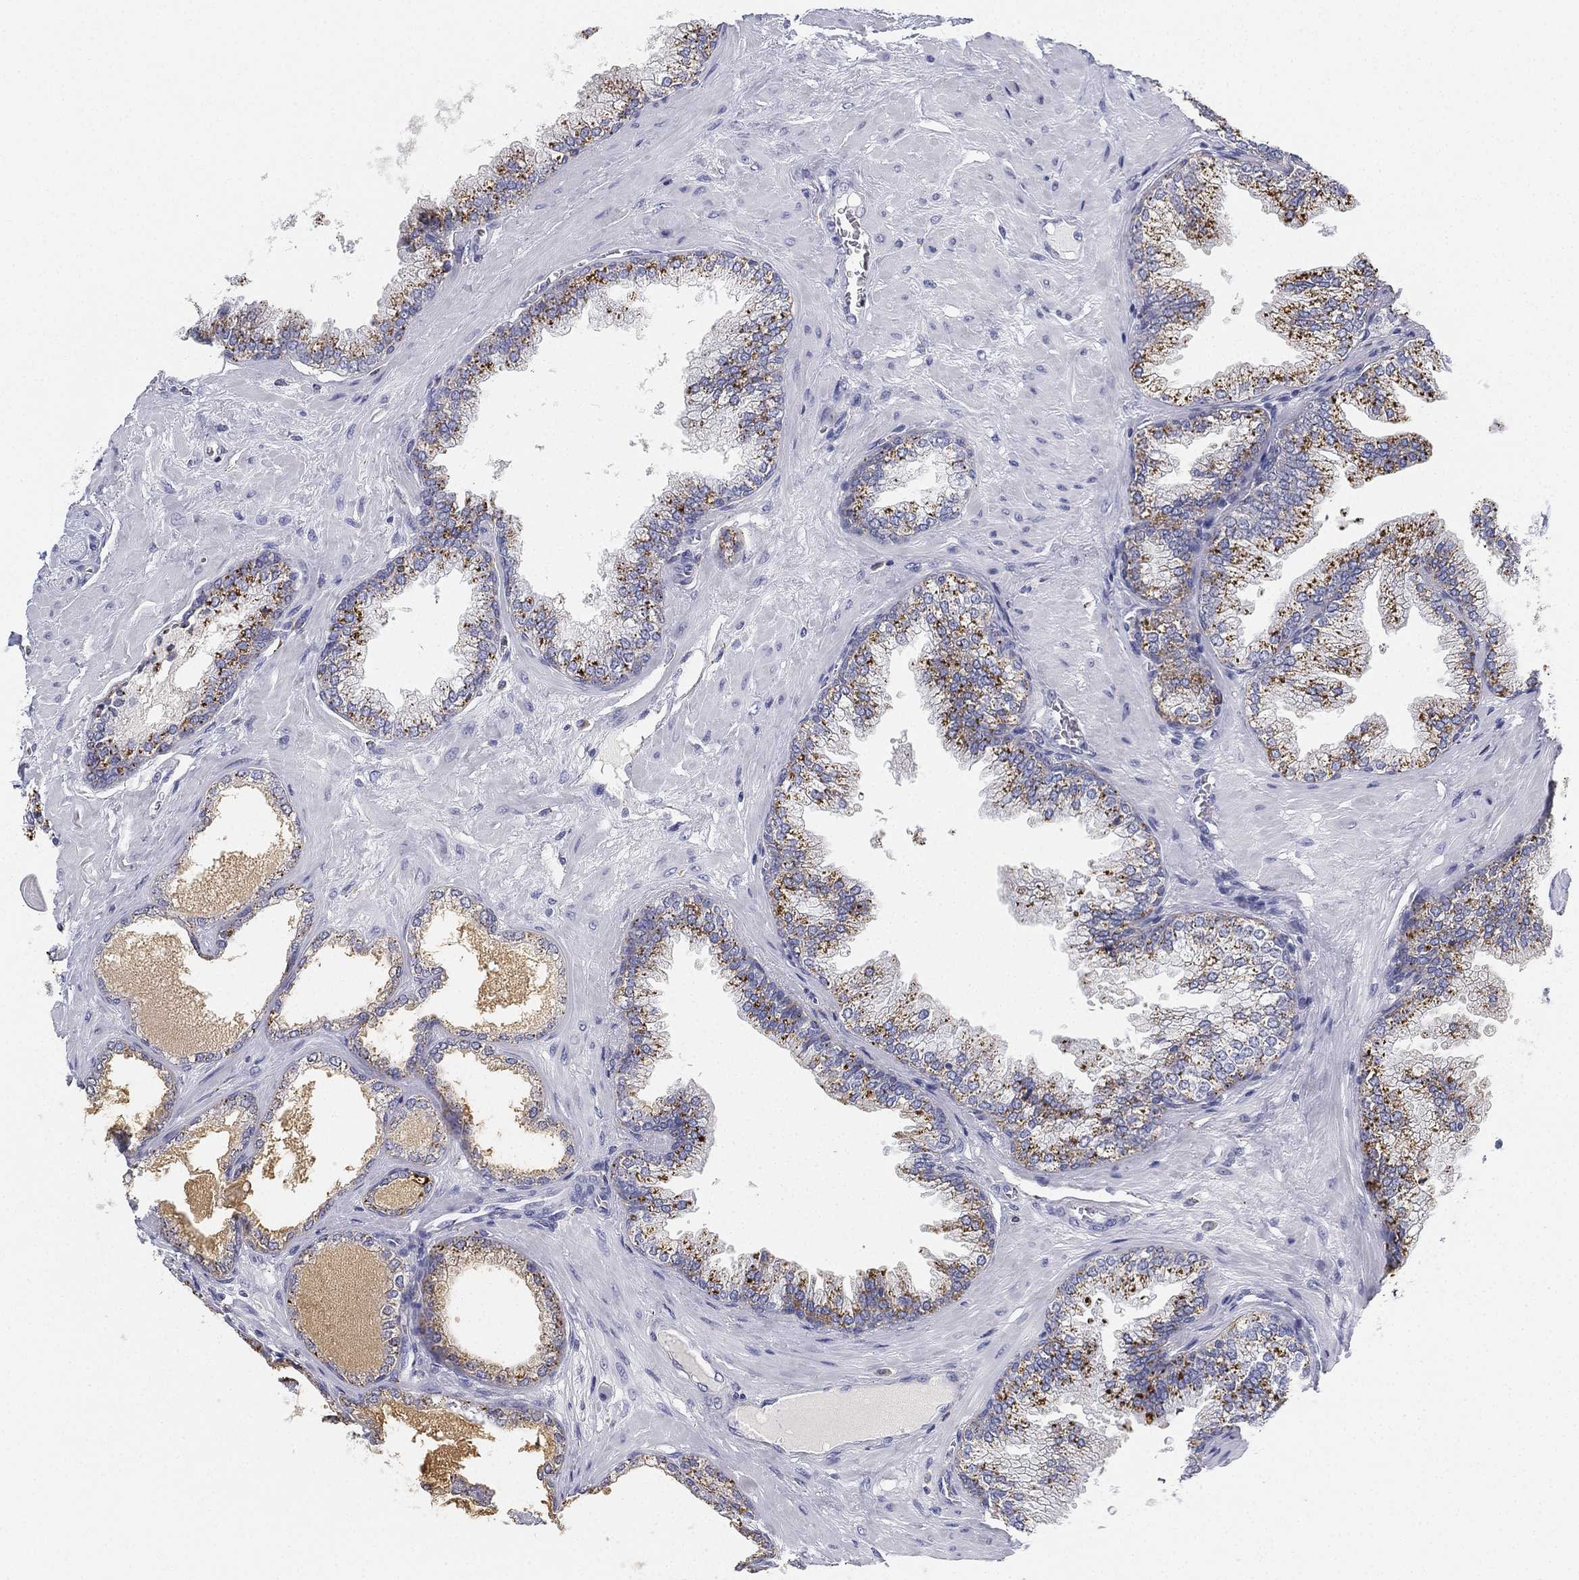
{"staining": {"intensity": "moderate", "quantity": "25%-75%", "location": "cytoplasmic/membranous"}, "tissue": "prostate cancer", "cell_type": "Tumor cells", "image_type": "cancer", "snomed": [{"axis": "morphology", "description": "Adenocarcinoma, Low grade"}, {"axis": "topography", "description": "Prostate"}], "caption": "The image displays a brown stain indicating the presence of a protein in the cytoplasmic/membranous of tumor cells in prostate low-grade adenocarcinoma. (brown staining indicates protein expression, while blue staining denotes nuclei).", "gene": "NPC2", "patient": {"sex": "male", "age": 72}}